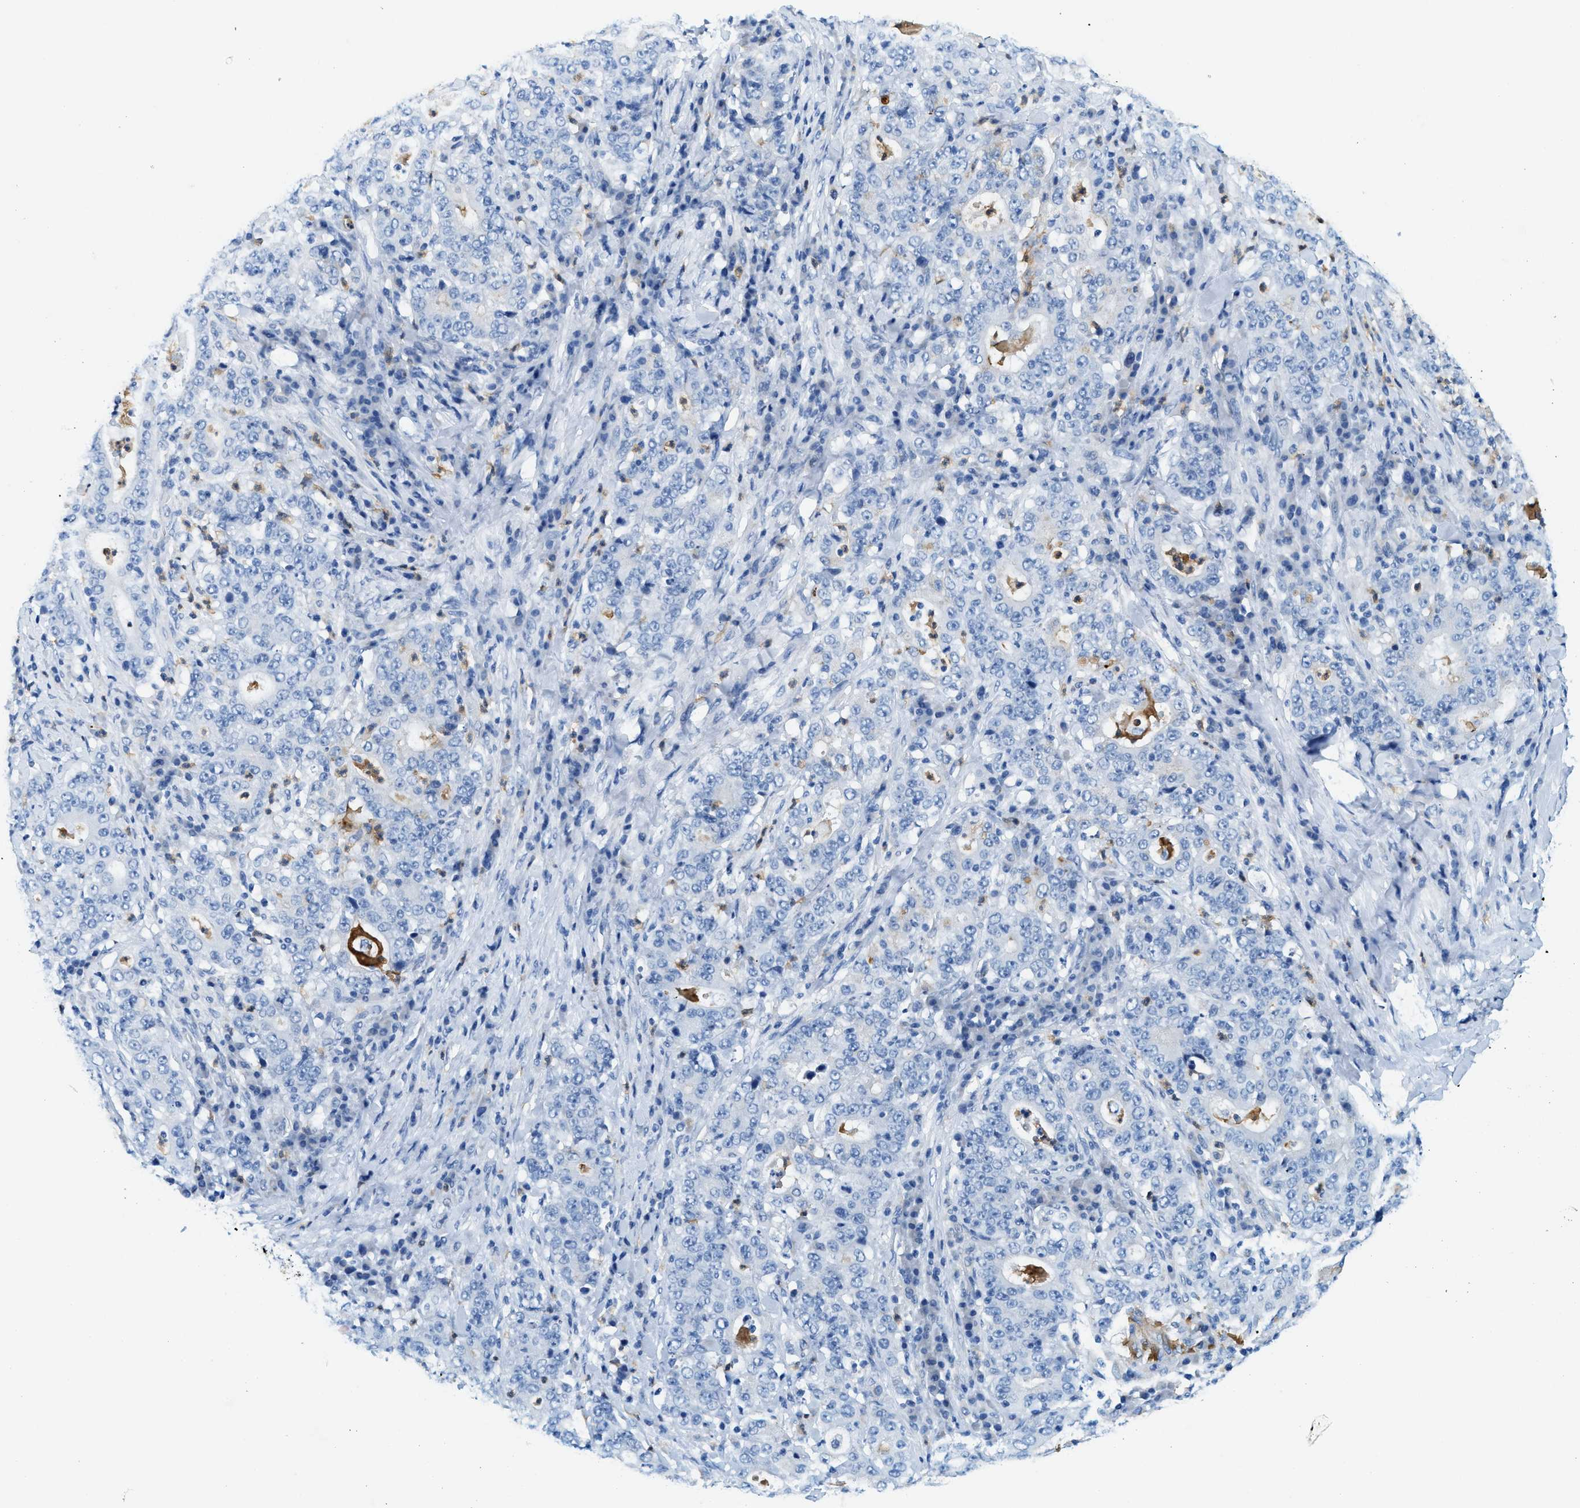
{"staining": {"intensity": "negative", "quantity": "none", "location": "none"}, "tissue": "stomach cancer", "cell_type": "Tumor cells", "image_type": "cancer", "snomed": [{"axis": "morphology", "description": "Normal tissue, NOS"}, {"axis": "morphology", "description": "Adenocarcinoma, NOS"}, {"axis": "topography", "description": "Stomach, upper"}, {"axis": "topography", "description": "Stomach"}], "caption": "Human adenocarcinoma (stomach) stained for a protein using immunohistochemistry (IHC) displays no positivity in tumor cells.", "gene": "ZDHHC13", "patient": {"sex": "male", "age": 59}}